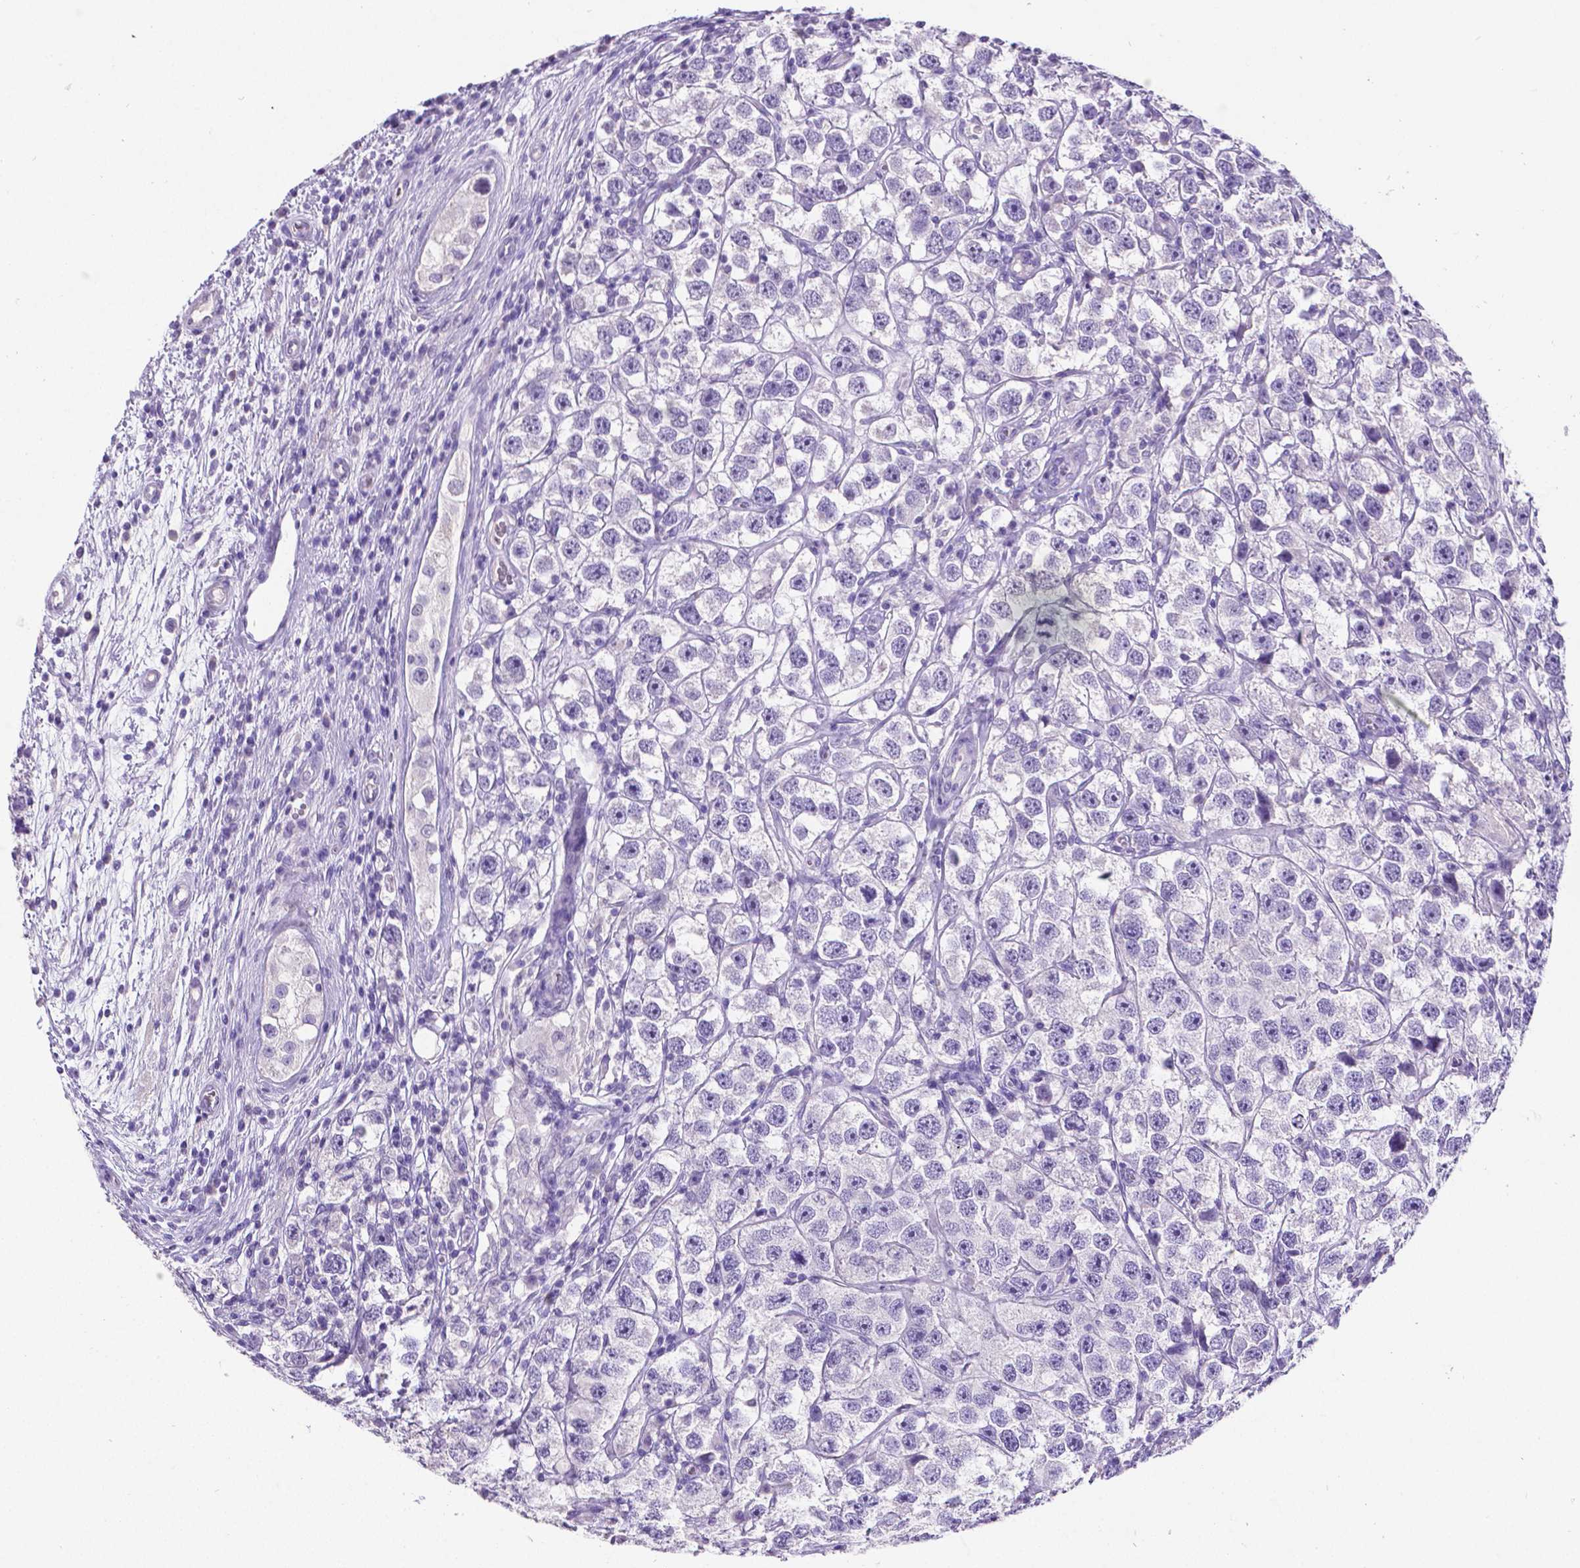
{"staining": {"intensity": "negative", "quantity": "none", "location": "none"}, "tissue": "testis cancer", "cell_type": "Tumor cells", "image_type": "cancer", "snomed": [{"axis": "morphology", "description": "Seminoma, NOS"}, {"axis": "topography", "description": "Testis"}], "caption": "Tumor cells show no significant protein positivity in testis cancer. (Stains: DAB (3,3'-diaminobenzidine) IHC with hematoxylin counter stain, Microscopy: brightfield microscopy at high magnification).", "gene": "SATB2", "patient": {"sex": "male", "age": 26}}